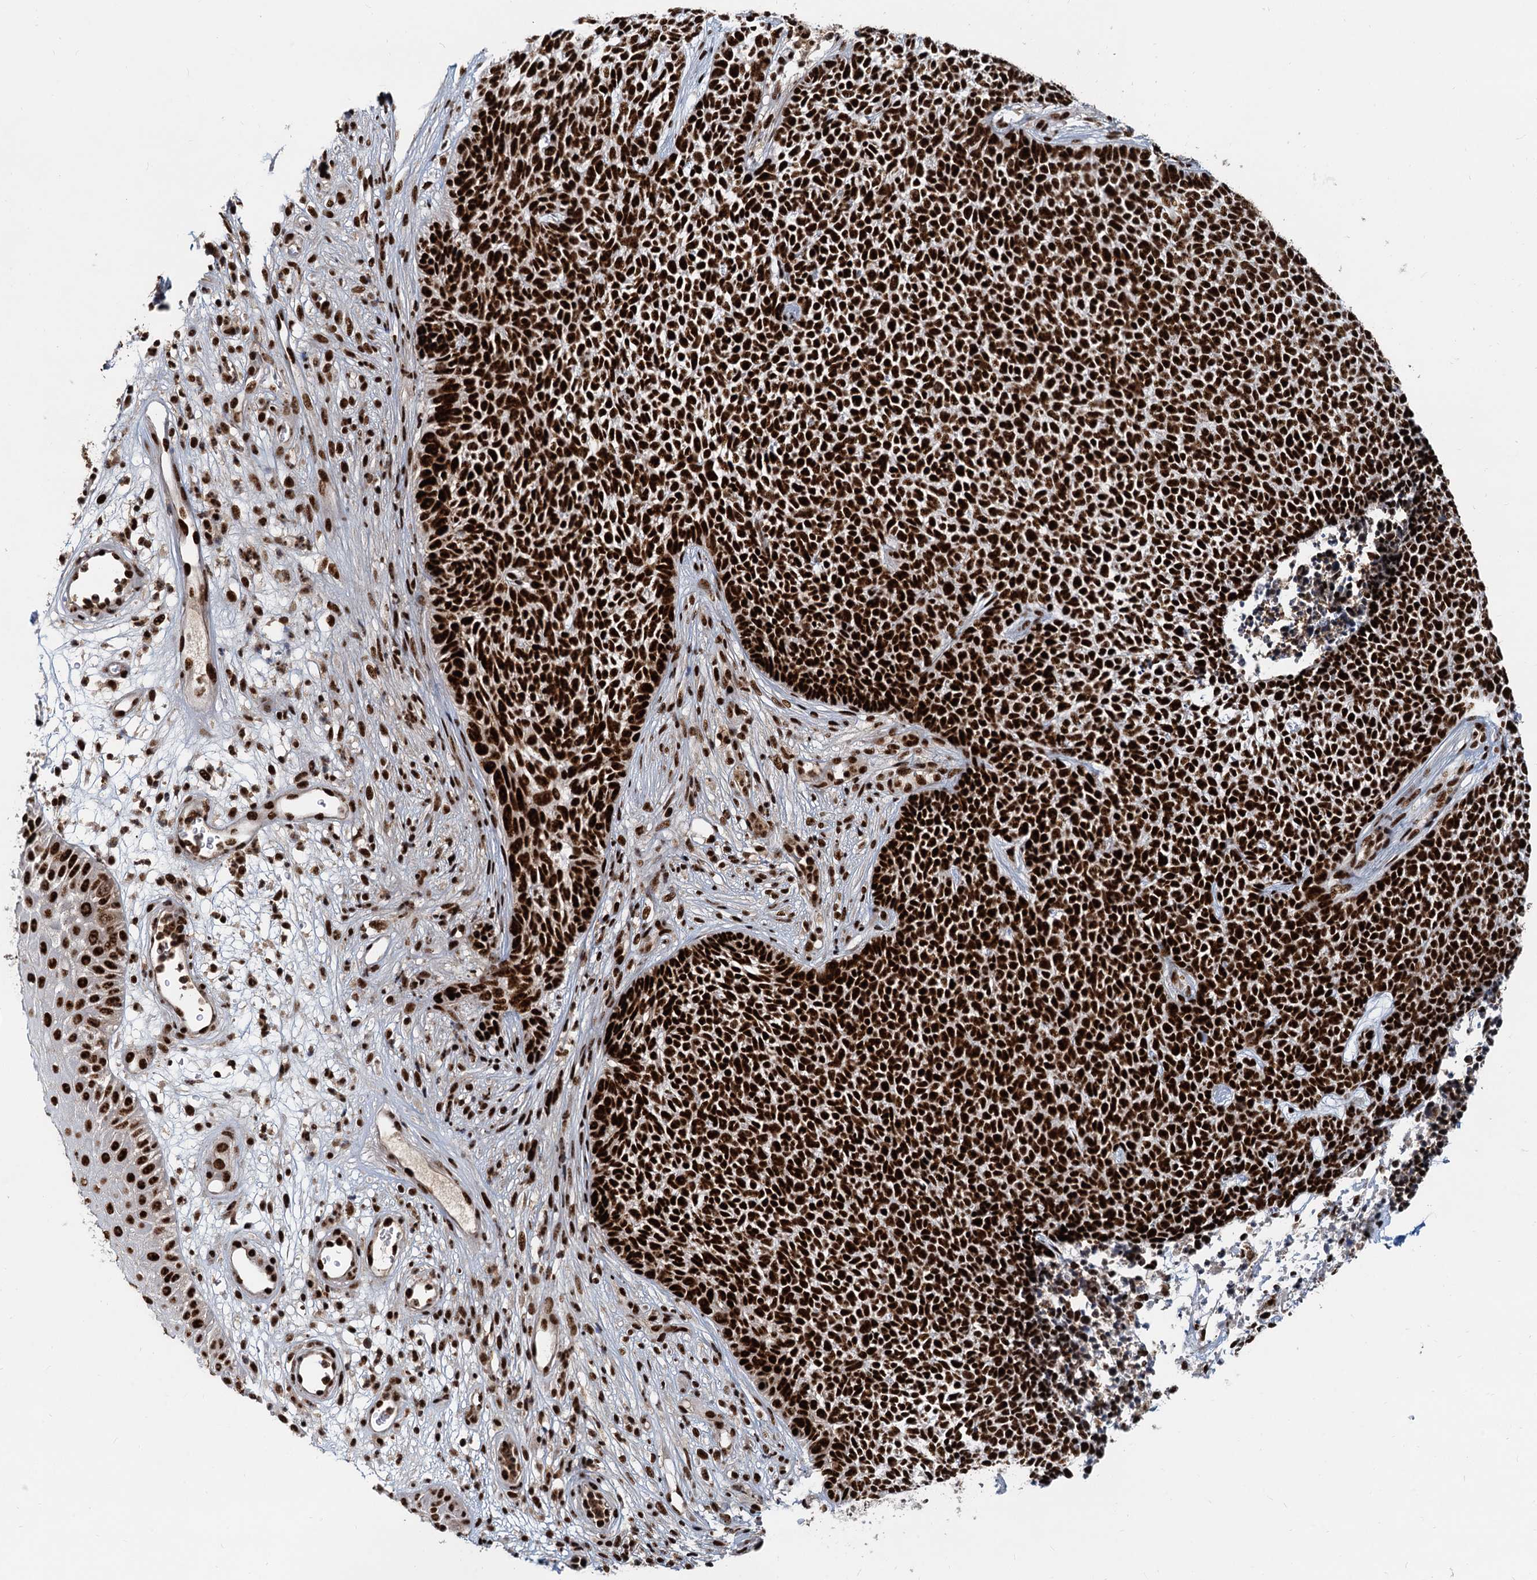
{"staining": {"intensity": "strong", "quantity": ">75%", "location": "nuclear"}, "tissue": "skin cancer", "cell_type": "Tumor cells", "image_type": "cancer", "snomed": [{"axis": "morphology", "description": "Basal cell carcinoma"}, {"axis": "topography", "description": "Skin"}], "caption": "About >75% of tumor cells in human skin cancer reveal strong nuclear protein staining as visualized by brown immunohistochemical staining.", "gene": "RBM26", "patient": {"sex": "female", "age": 84}}